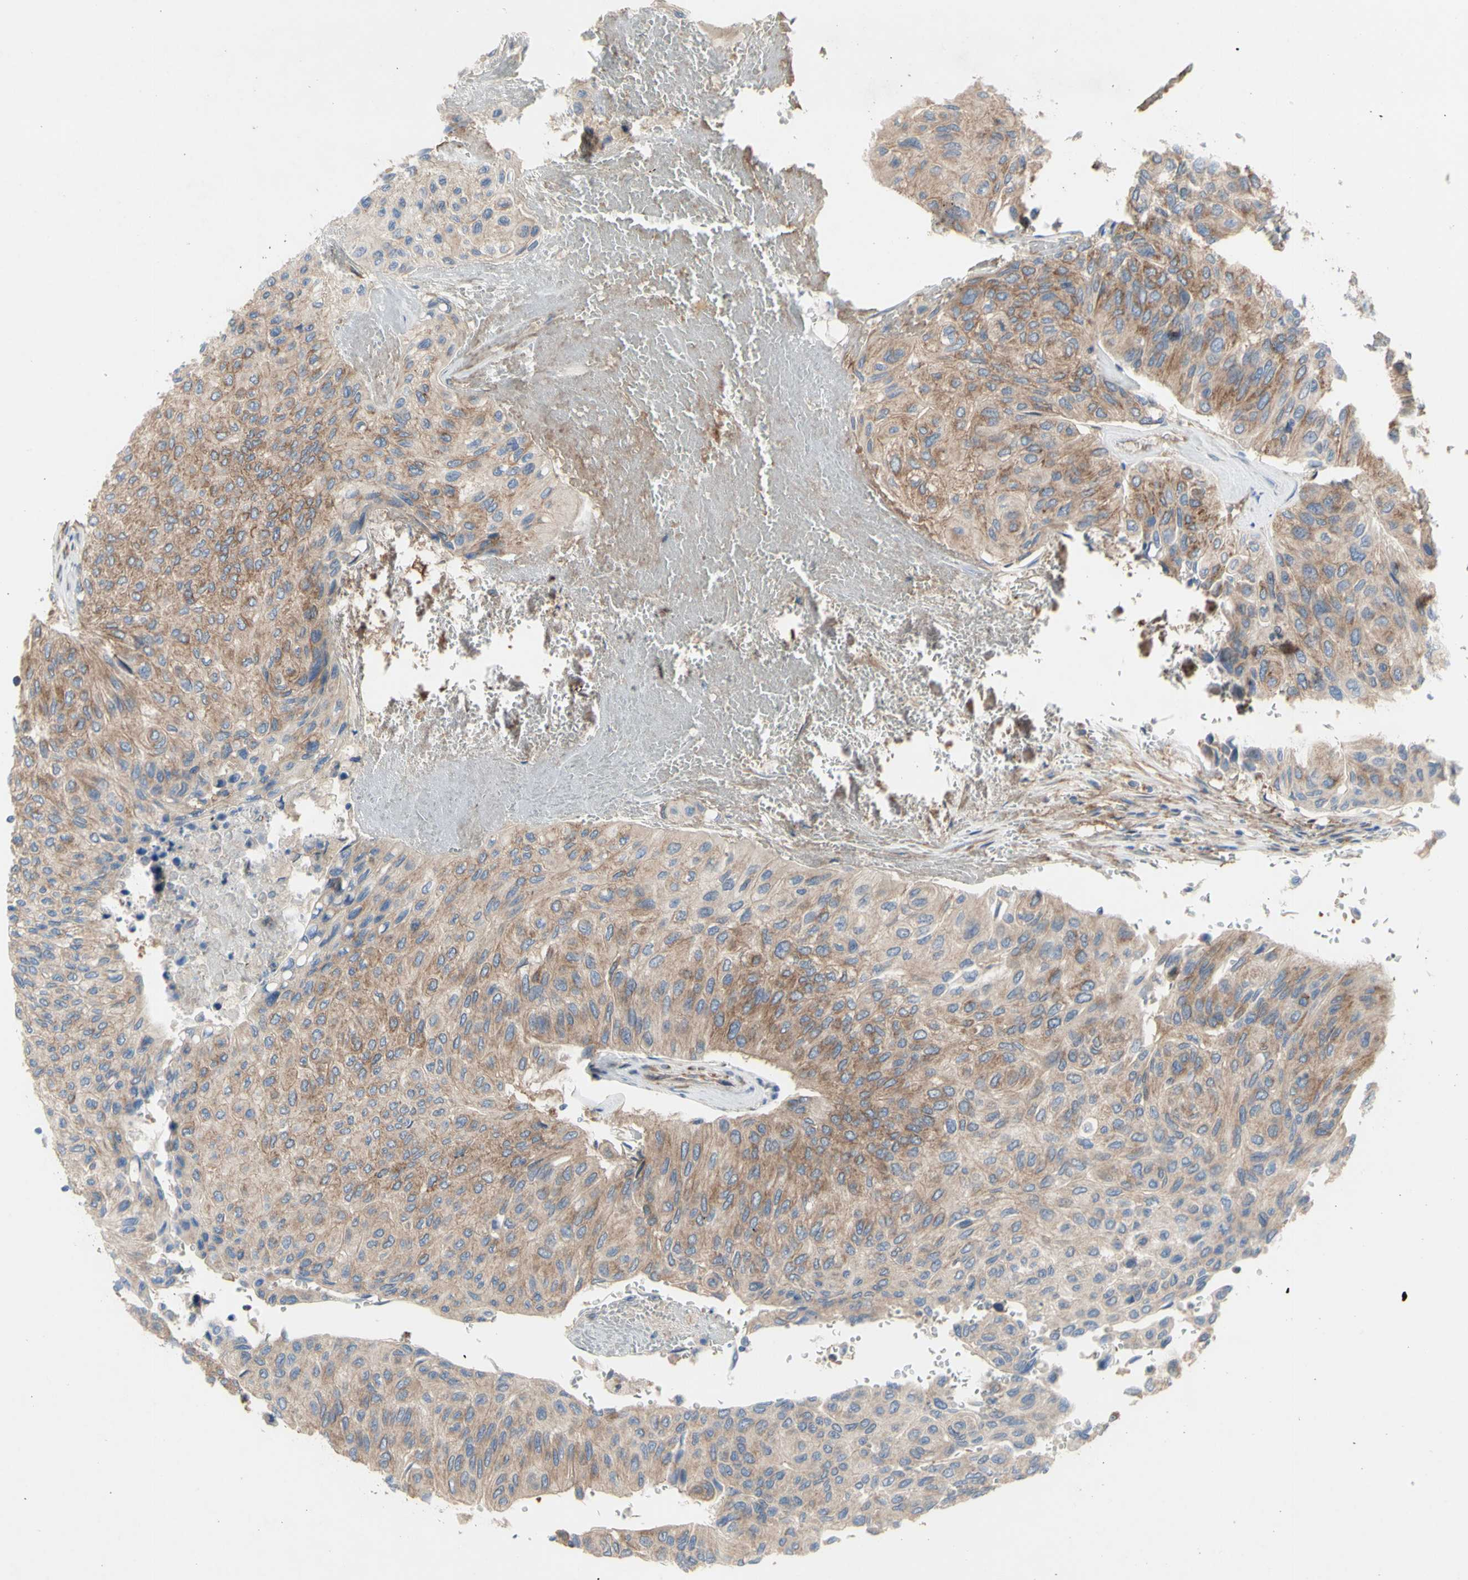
{"staining": {"intensity": "weak", "quantity": ">75%", "location": "cytoplasmic/membranous"}, "tissue": "urothelial cancer", "cell_type": "Tumor cells", "image_type": "cancer", "snomed": [{"axis": "morphology", "description": "Urothelial carcinoma, High grade"}, {"axis": "topography", "description": "Urinary bladder"}], "caption": "Immunohistochemistry staining of urothelial cancer, which exhibits low levels of weak cytoplasmic/membranous staining in approximately >75% of tumor cells indicating weak cytoplasmic/membranous protein positivity. The staining was performed using DAB (brown) for protein detection and nuclei were counterstained in hematoxylin (blue).", "gene": "KLC1", "patient": {"sex": "male", "age": 66}}